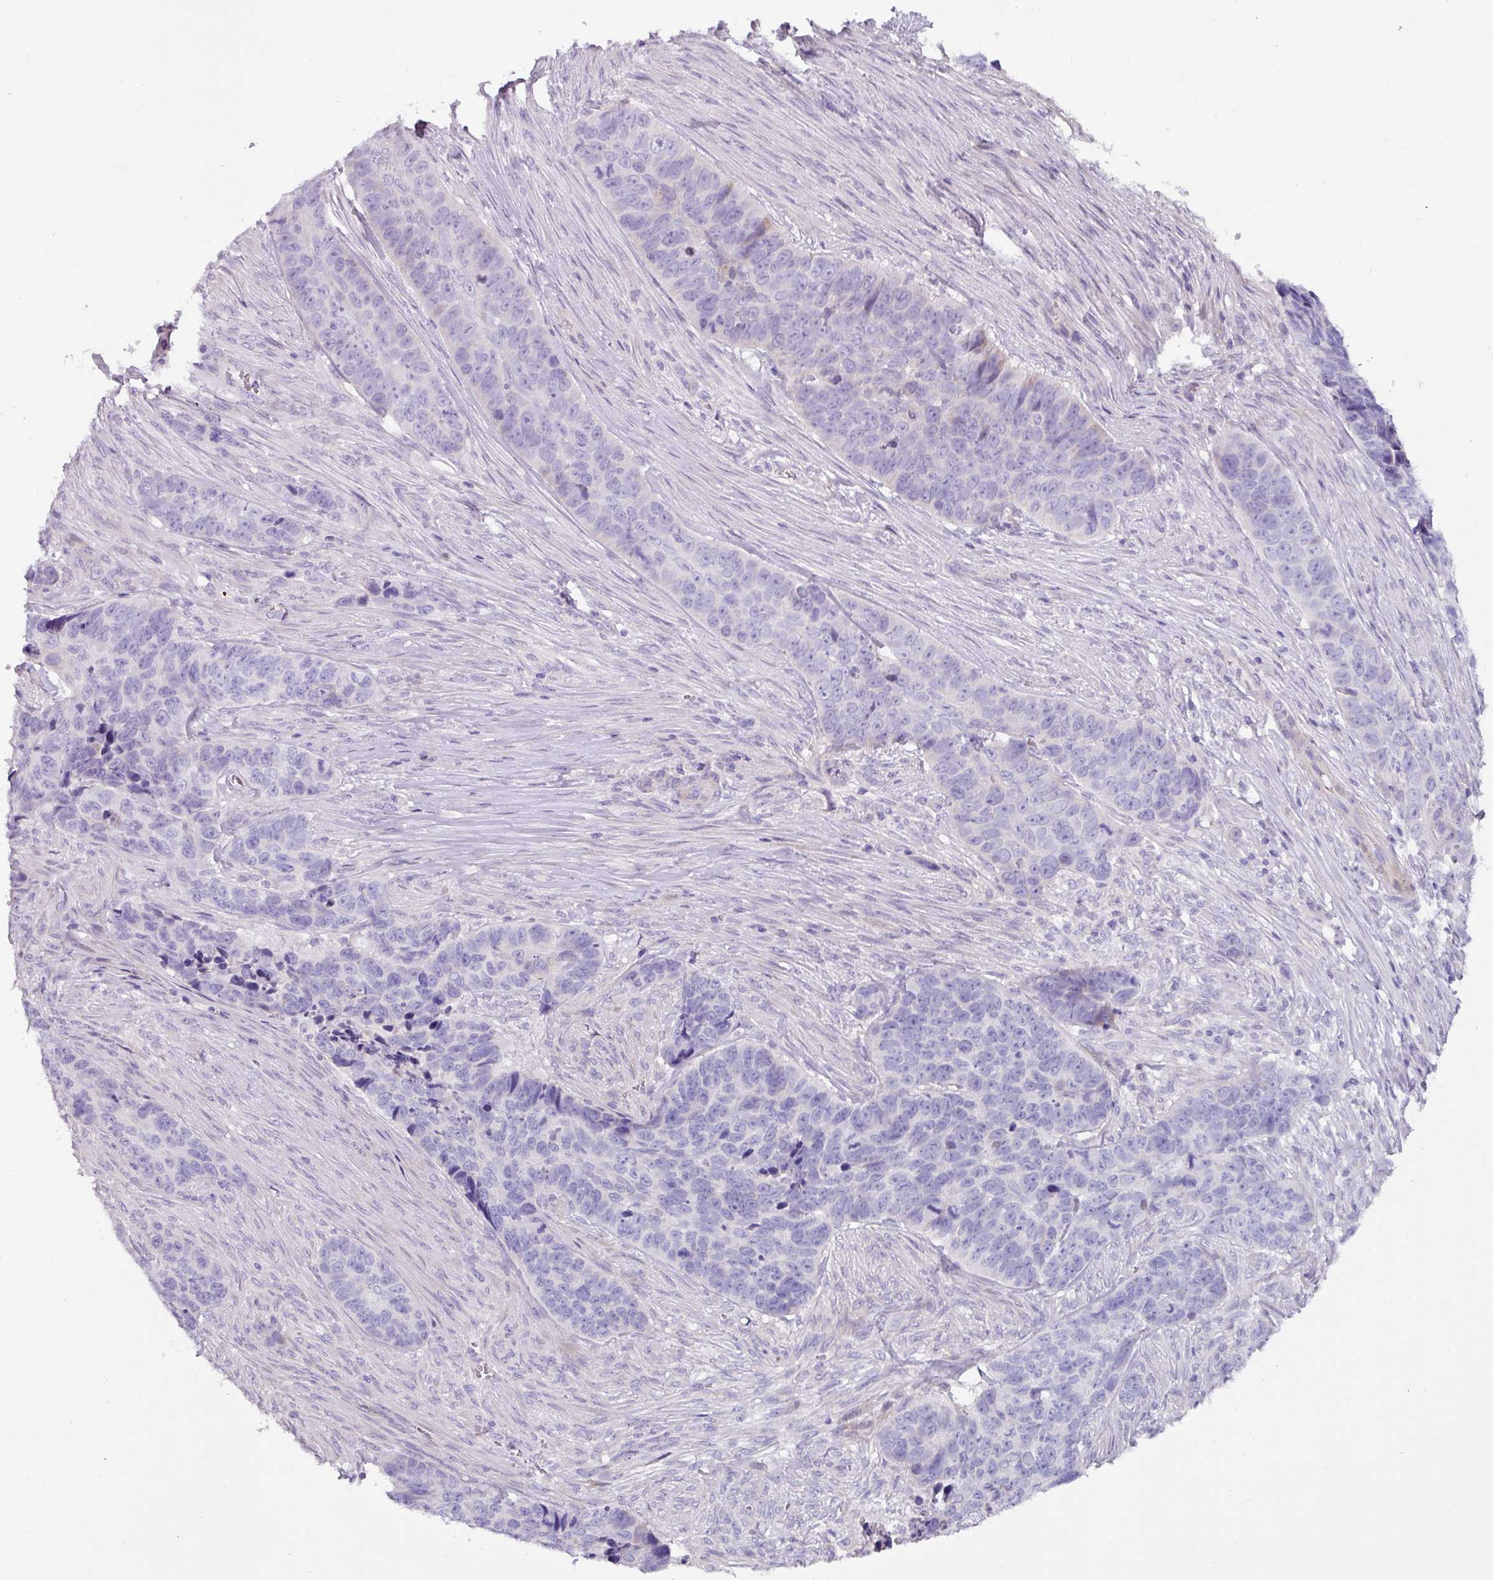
{"staining": {"intensity": "negative", "quantity": "none", "location": "none"}, "tissue": "skin cancer", "cell_type": "Tumor cells", "image_type": "cancer", "snomed": [{"axis": "morphology", "description": "Basal cell carcinoma"}, {"axis": "topography", "description": "Skin"}], "caption": "Immunohistochemistry (IHC) of human skin cancer reveals no expression in tumor cells.", "gene": "RGS16", "patient": {"sex": "female", "age": 82}}